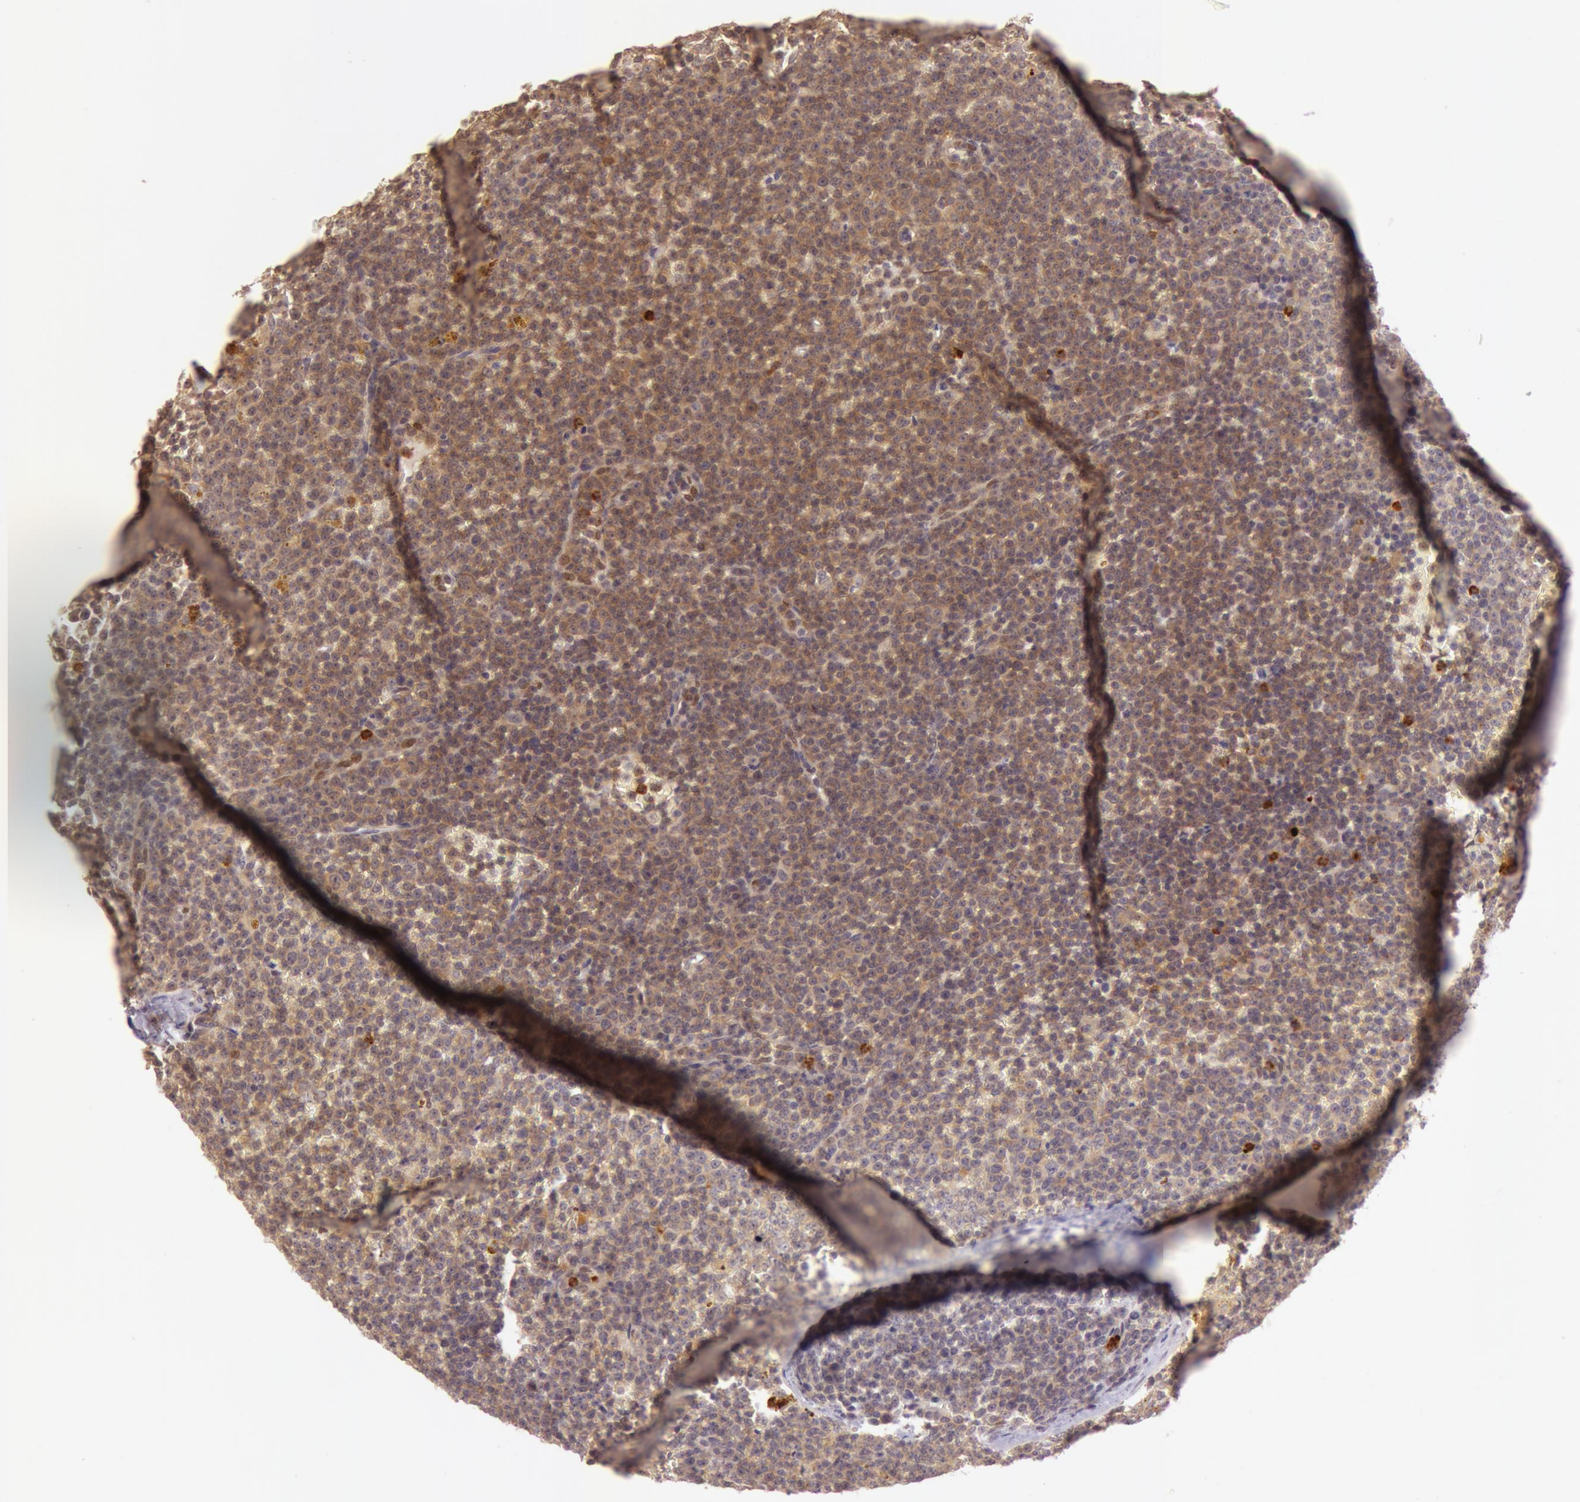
{"staining": {"intensity": "moderate", "quantity": ">75%", "location": "cytoplasmic/membranous"}, "tissue": "lymphoma", "cell_type": "Tumor cells", "image_type": "cancer", "snomed": [{"axis": "morphology", "description": "Malignant lymphoma, non-Hodgkin's type, Low grade"}, {"axis": "topography", "description": "Lymph node"}], "caption": "The histopathology image demonstrates immunohistochemical staining of low-grade malignant lymphoma, non-Hodgkin's type. There is moderate cytoplasmic/membranous staining is present in approximately >75% of tumor cells.", "gene": "ATG2B", "patient": {"sex": "male", "age": 50}}